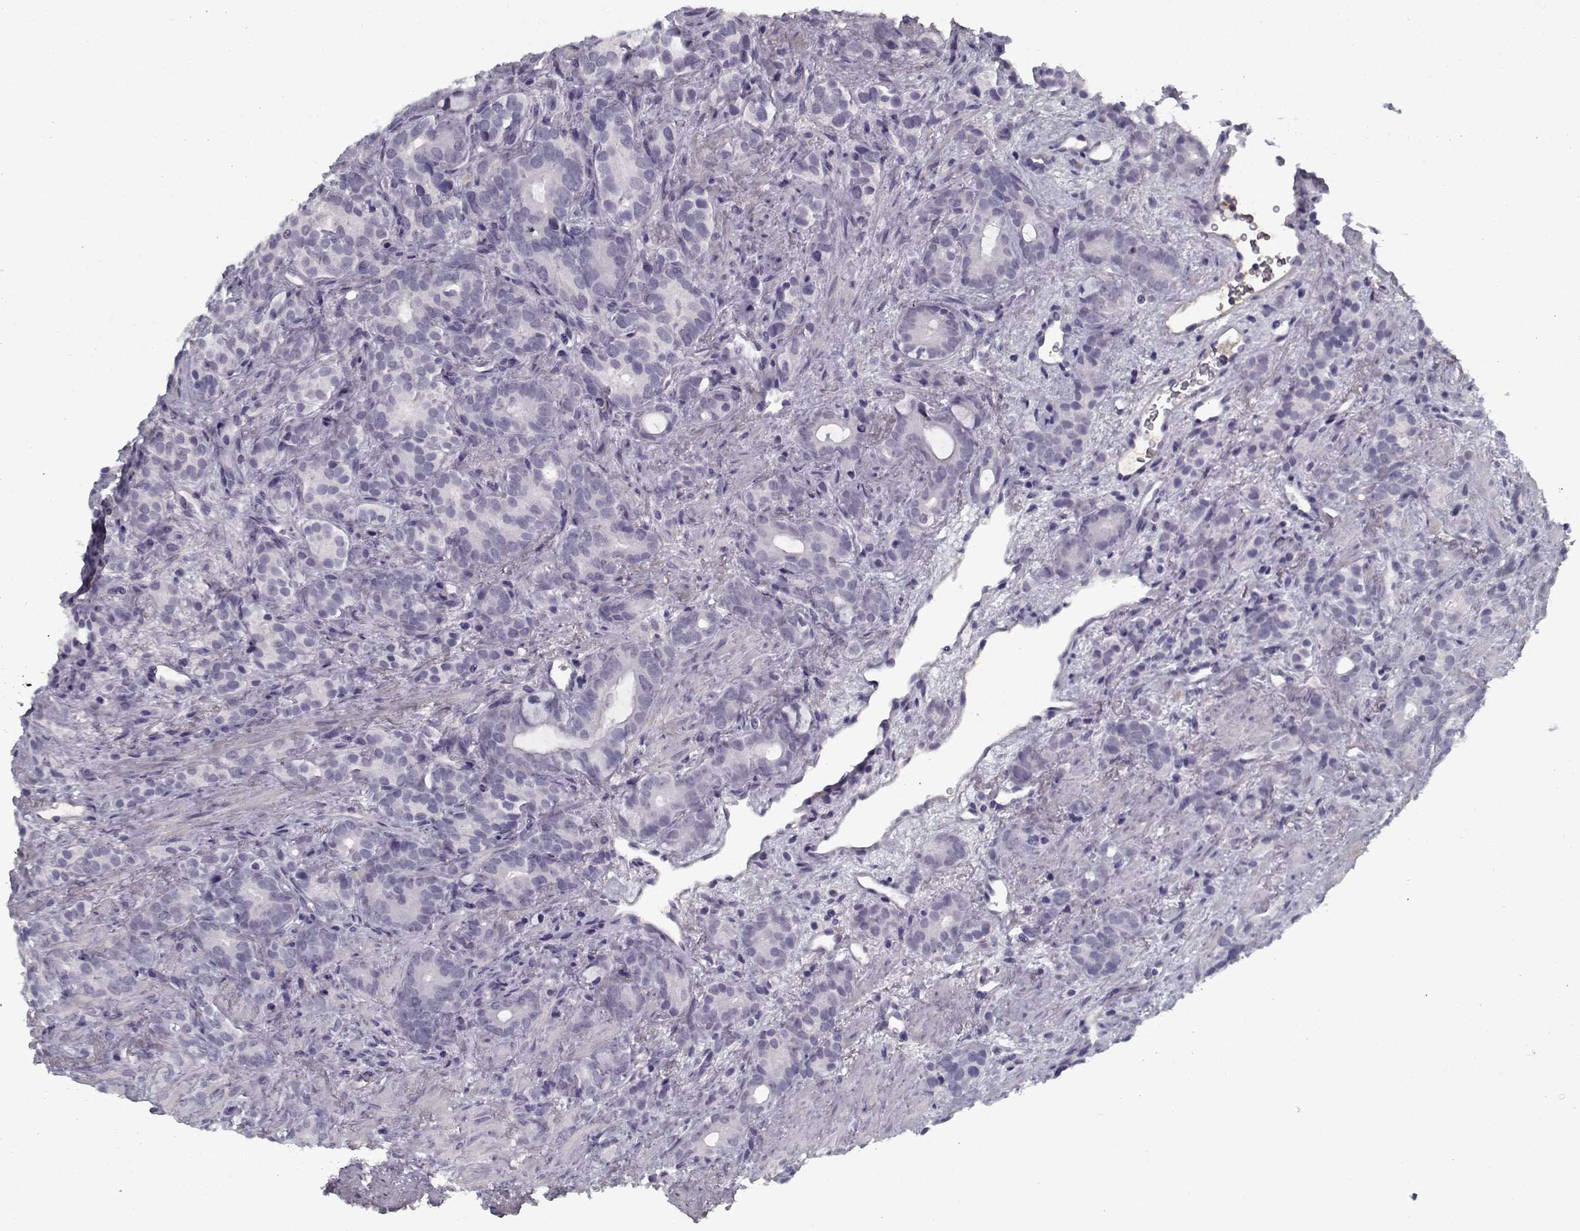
{"staining": {"intensity": "negative", "quantity": "none", "location": "none"}, "tissue": "prostate cancer", "cell_type": "Tumor cells", "image_type": "cancer", "snomed": [{"axis": "morphology", "description": "Adenocarcinoma, High grade"}, {"axis": "topography", "description": "Prostate"}], "caption": "This image is of prostate cancer stained with immunohistochemistry to label a protein in brown with the nuclei are counter-stained blue. There is no positivity in tumor cells.", "gene": "SPACA9", "patient": {"sex": "male", "age": 84}}